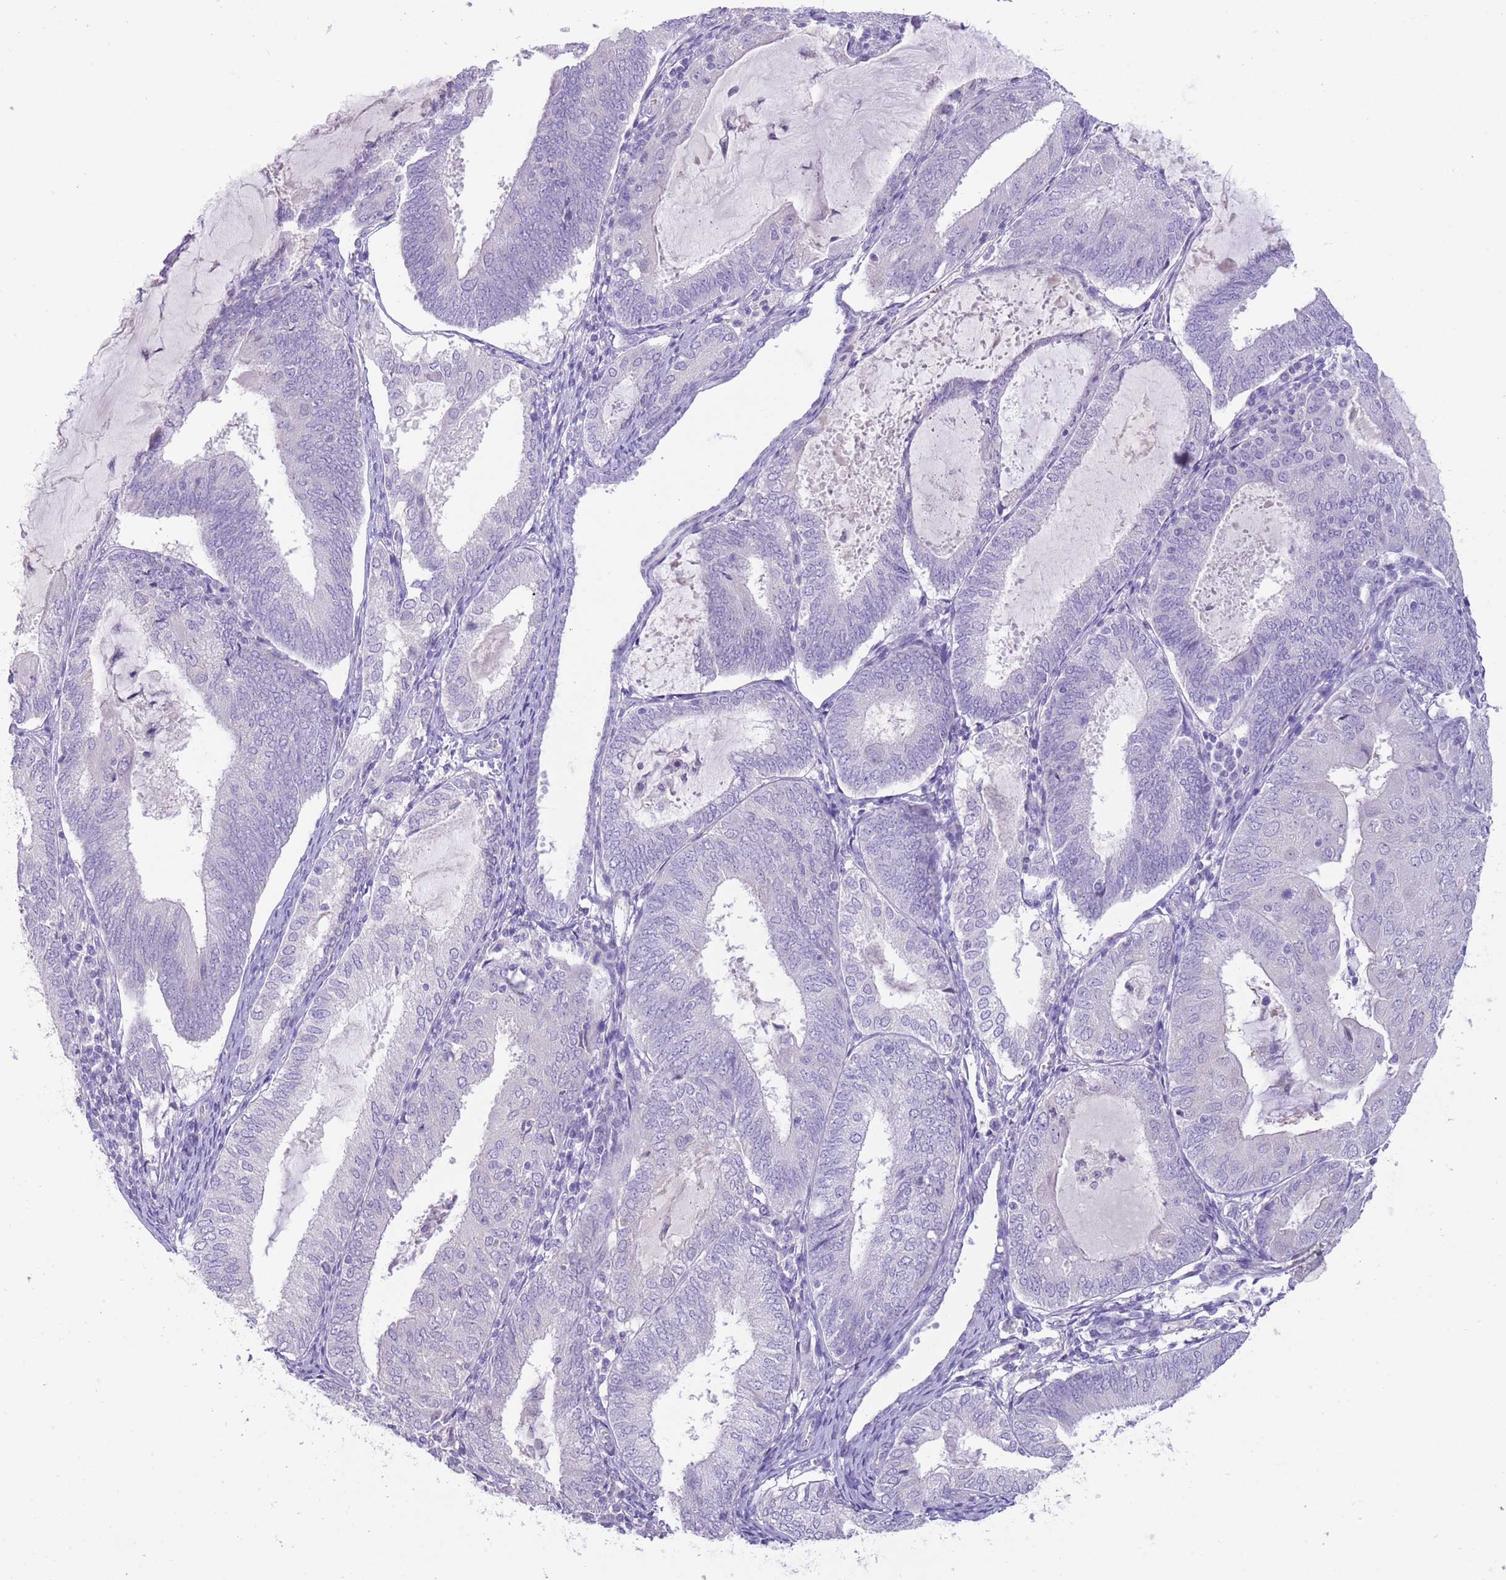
{"staining": {"intensity": "negative", "quantity": "none", "location": "none"}, "tissue": "endometrial cancer", "cell_type": "Tumor cells", "image_type": "cancer", "snomed": [{"axis": "morphology", "description": "Adenocarcinoma, NOS"}, {"axis": "topography", "description": "Endometrium"}], "caption": "An immunohistochemistry (IHC) image of endometrial adenocarcinoma is shown. There is no staining in tumor cells of endometrial adenocarcinoma.", "gene": "SFTPA1", "patient": {"sex": "female", "age": 81}}